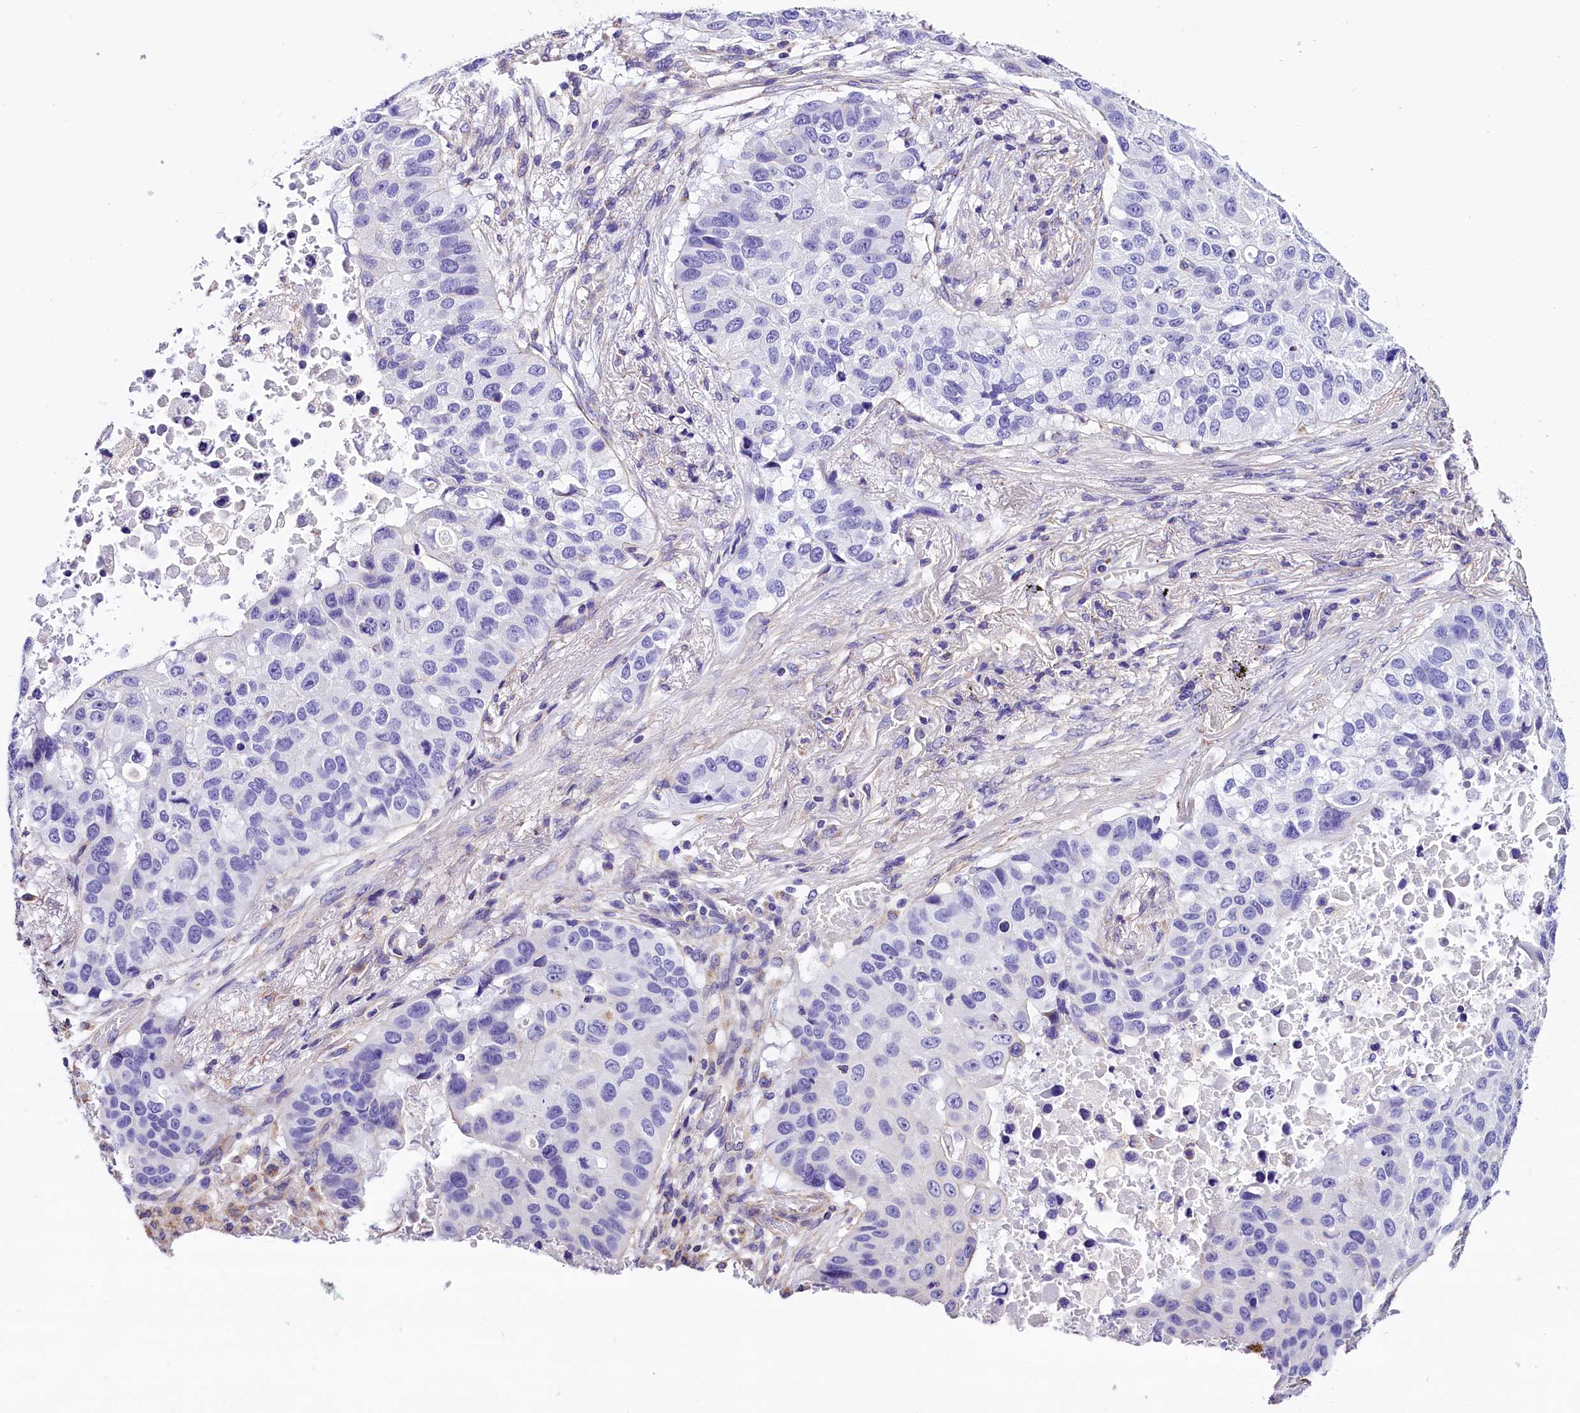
{"staining": {"intensity": "negative", "quantity": "none", "location": "none"}, "tissue": "lung cancer", "cell_type": "Tumor cells", "image_type": "cancer", "snomed": [{"axis": "morphology", "description": "Squamous cell carcinoma, NOS"}, {"axis": "topography", "description": "Lung"}], "caption": "Immunohistochemistry (IHC) histopathology image of lung cancer (squamous cell carcinoma) stained for a protein (brown), which reveals no expression in tumor cells.", "gene": "ACAA2", "patient": {"sex": "male", "age": 57}}